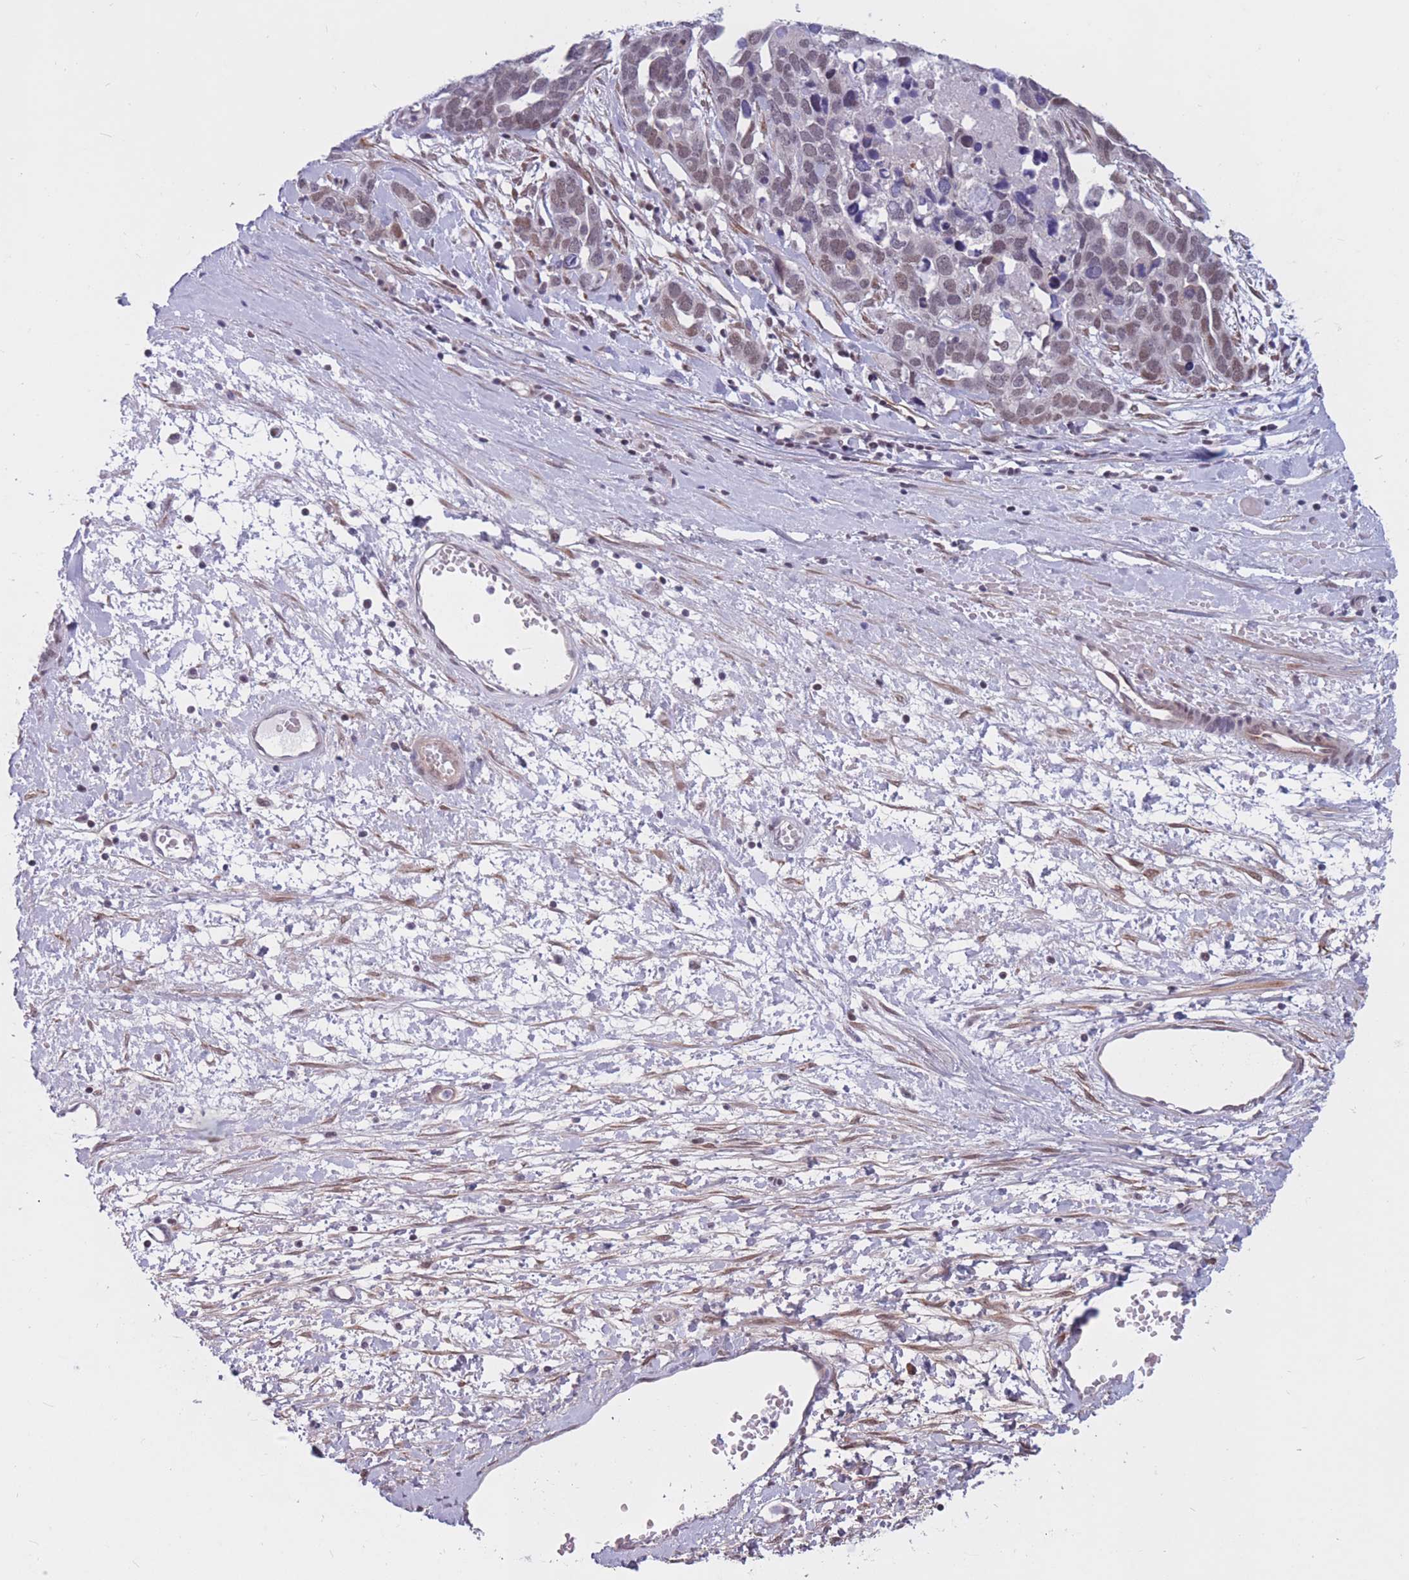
{"staining": {"intensity": "weak", "quantity": "<25%", "location": "nuclear"}, "tissue": "ovarian cancer", "cell_type": "Tumor cells", "image_type": "cancer", "snomed": [{"axis": "morphology", "description": "Cystadenocarcinoma, serous, NOS"}, {"axis": "topography", "description": "Ovary"}], "caption": "Protein analysis of ovarian cancer (serous cystadenocarcinoma) demonstrates no significant positivity in tumor cells.", "gene": "BCL9L", "patient": {"sex": "female", "age": 54}}